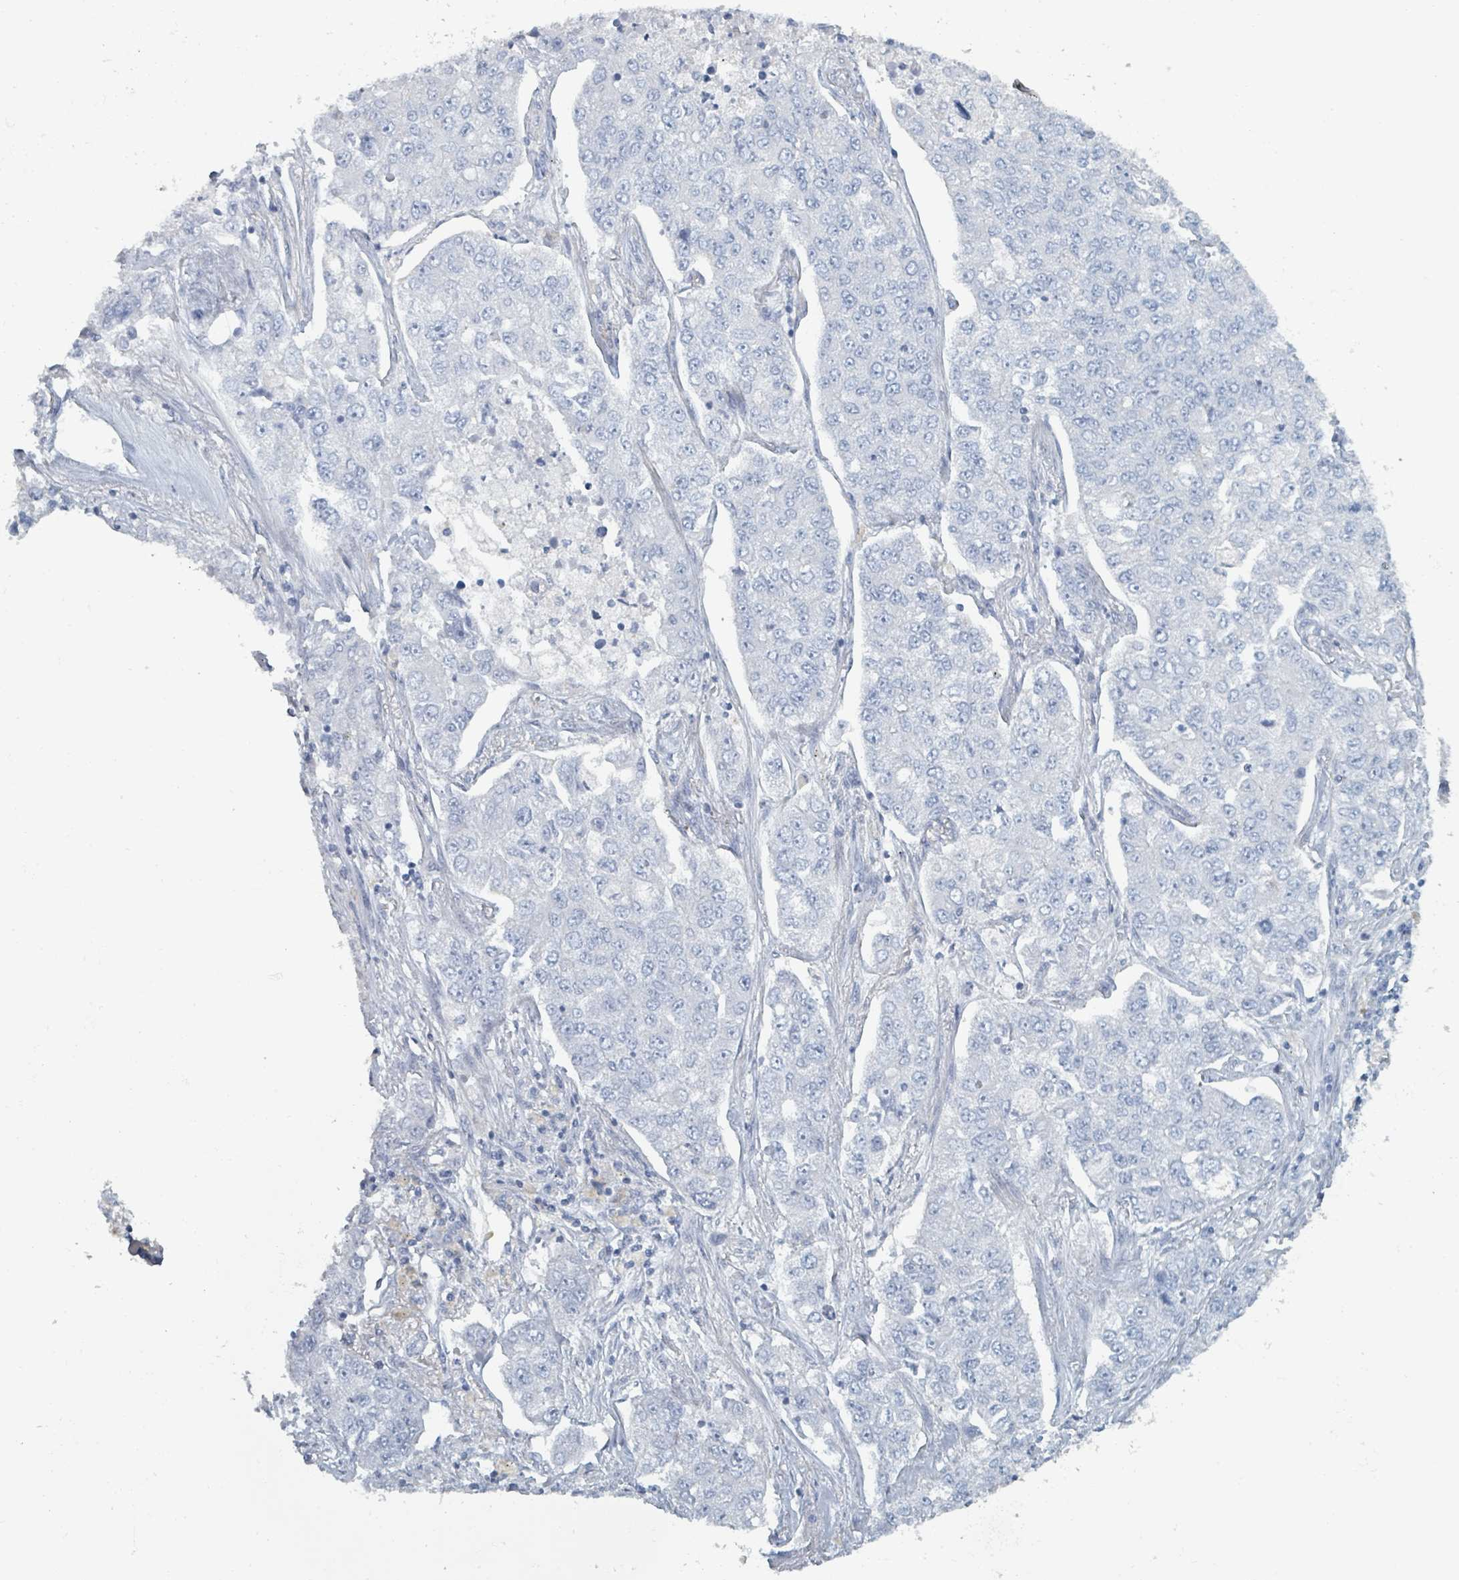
{"staining": {"intensity": "negative", "quantity": "none", "location": "none"}, "tissue": "lung cancer", "cell_type": "Tumor cells", "image_type": "cancer", "snomed": [{"axis": "morphology", "description": "Adenocarcinoma, NOS"}, {"axis": "topography", "description": "Lung"}], "caption": "IHC of lung cancer demonstrates no positivity in tumor cells. (Brightfield microscopy of DAB immunohistochemistry at high magnification).", "gene": "HEATR5A", "patient": {"sex": "male", "age": 49}}